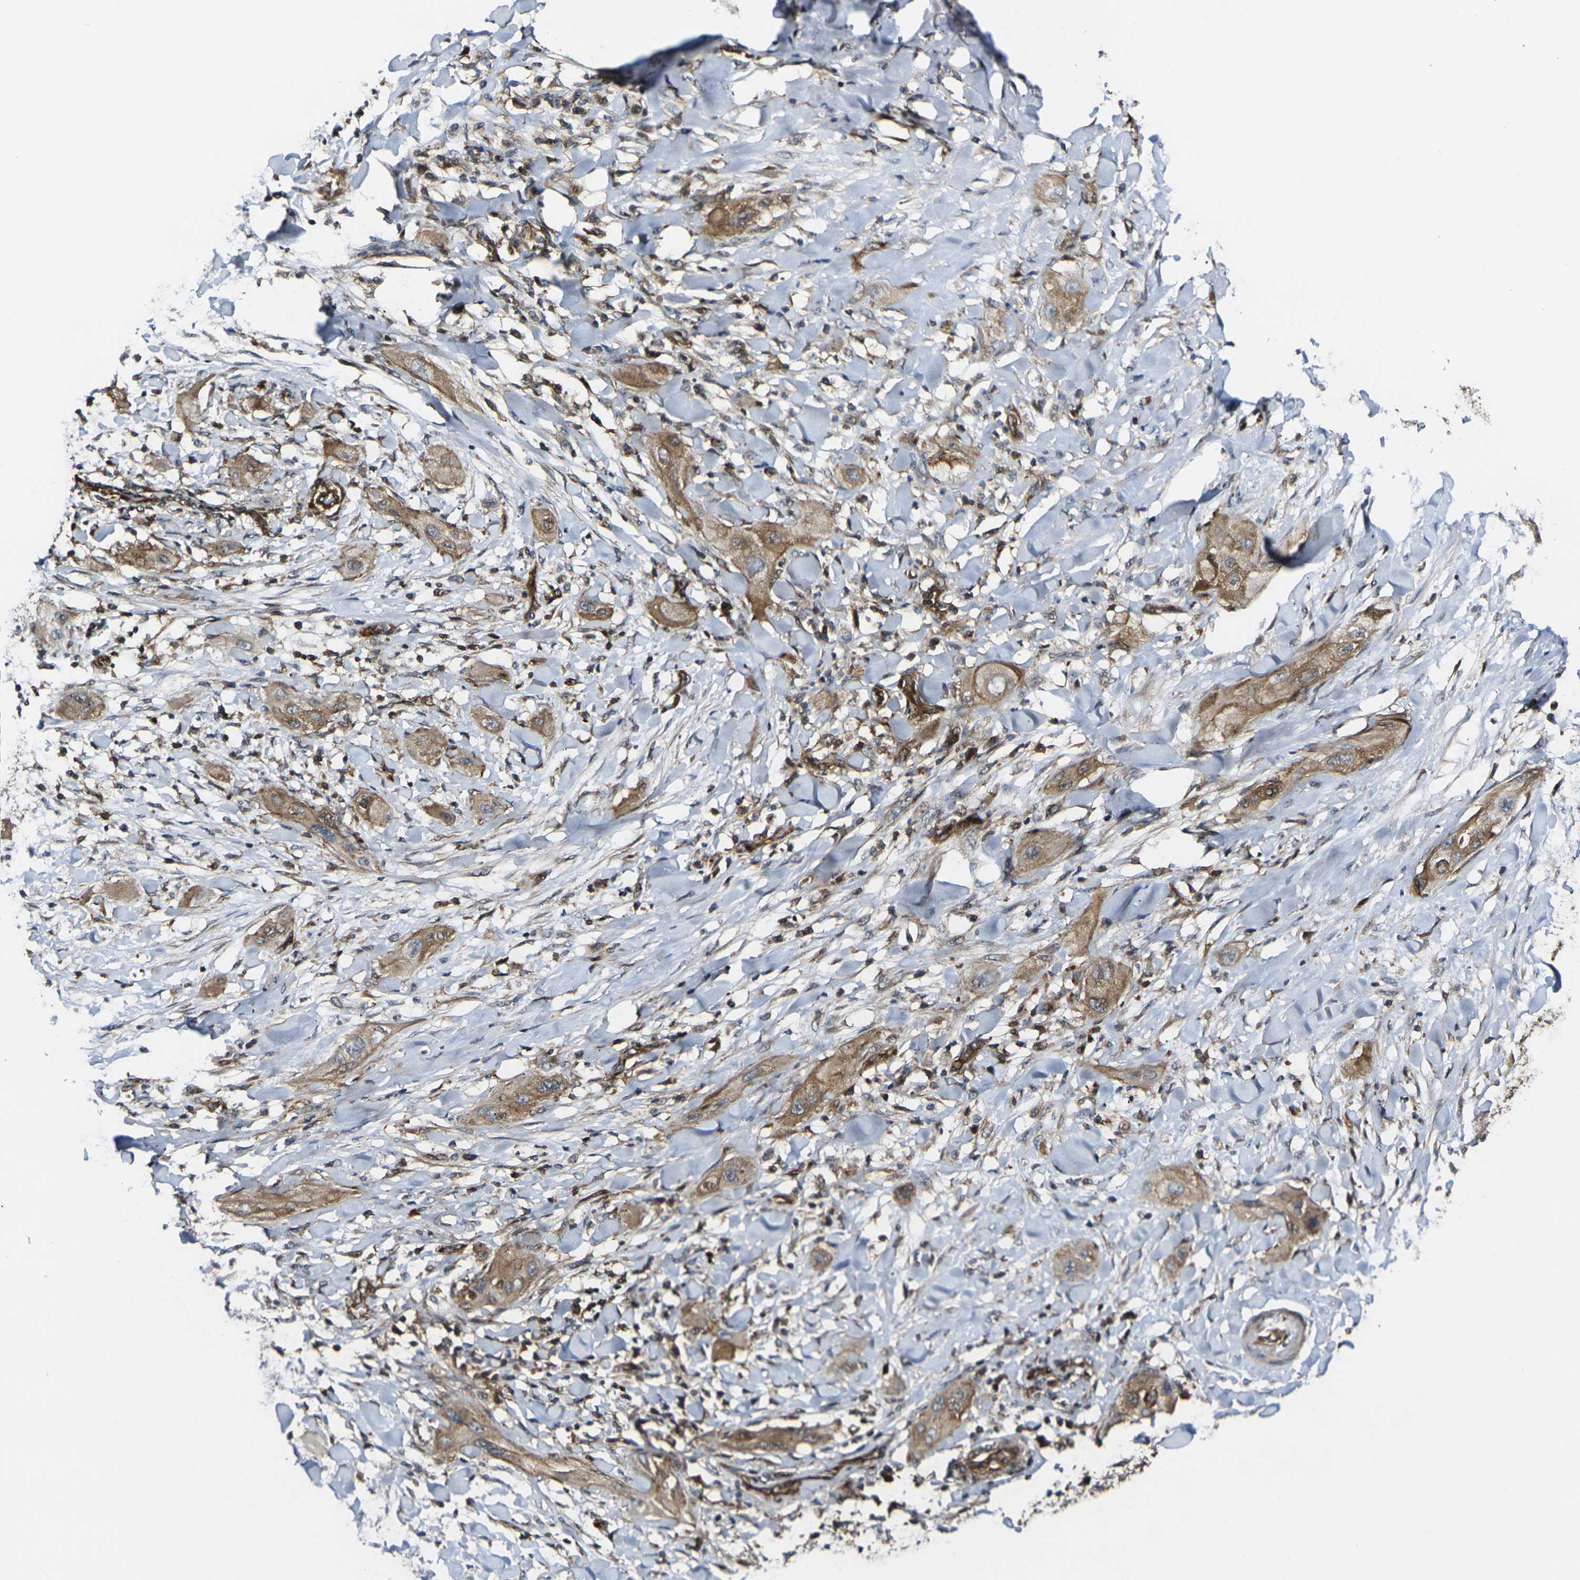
{"staining": {"intensity": "moderate", "quantity": ">75%", "location": "cytoplasmic/membranous"}, "tissue": "lung cancer", "cell_type": "Tumor cells", "image_type": "cancer", "snomed": [{"axis": "morphology", "description": "Squamous cell carcinoma, NOS"}, {"axis": "topography", "description": "Lung"}], "caption": "Moderate cytoplasmic/membranous protein positivity is appreciated in approximately >75% of tumor cells in lung cancer (squamous cell carcinoma).", "gene": "ECE1", "patient": {"sex": "female", "age": 47}}